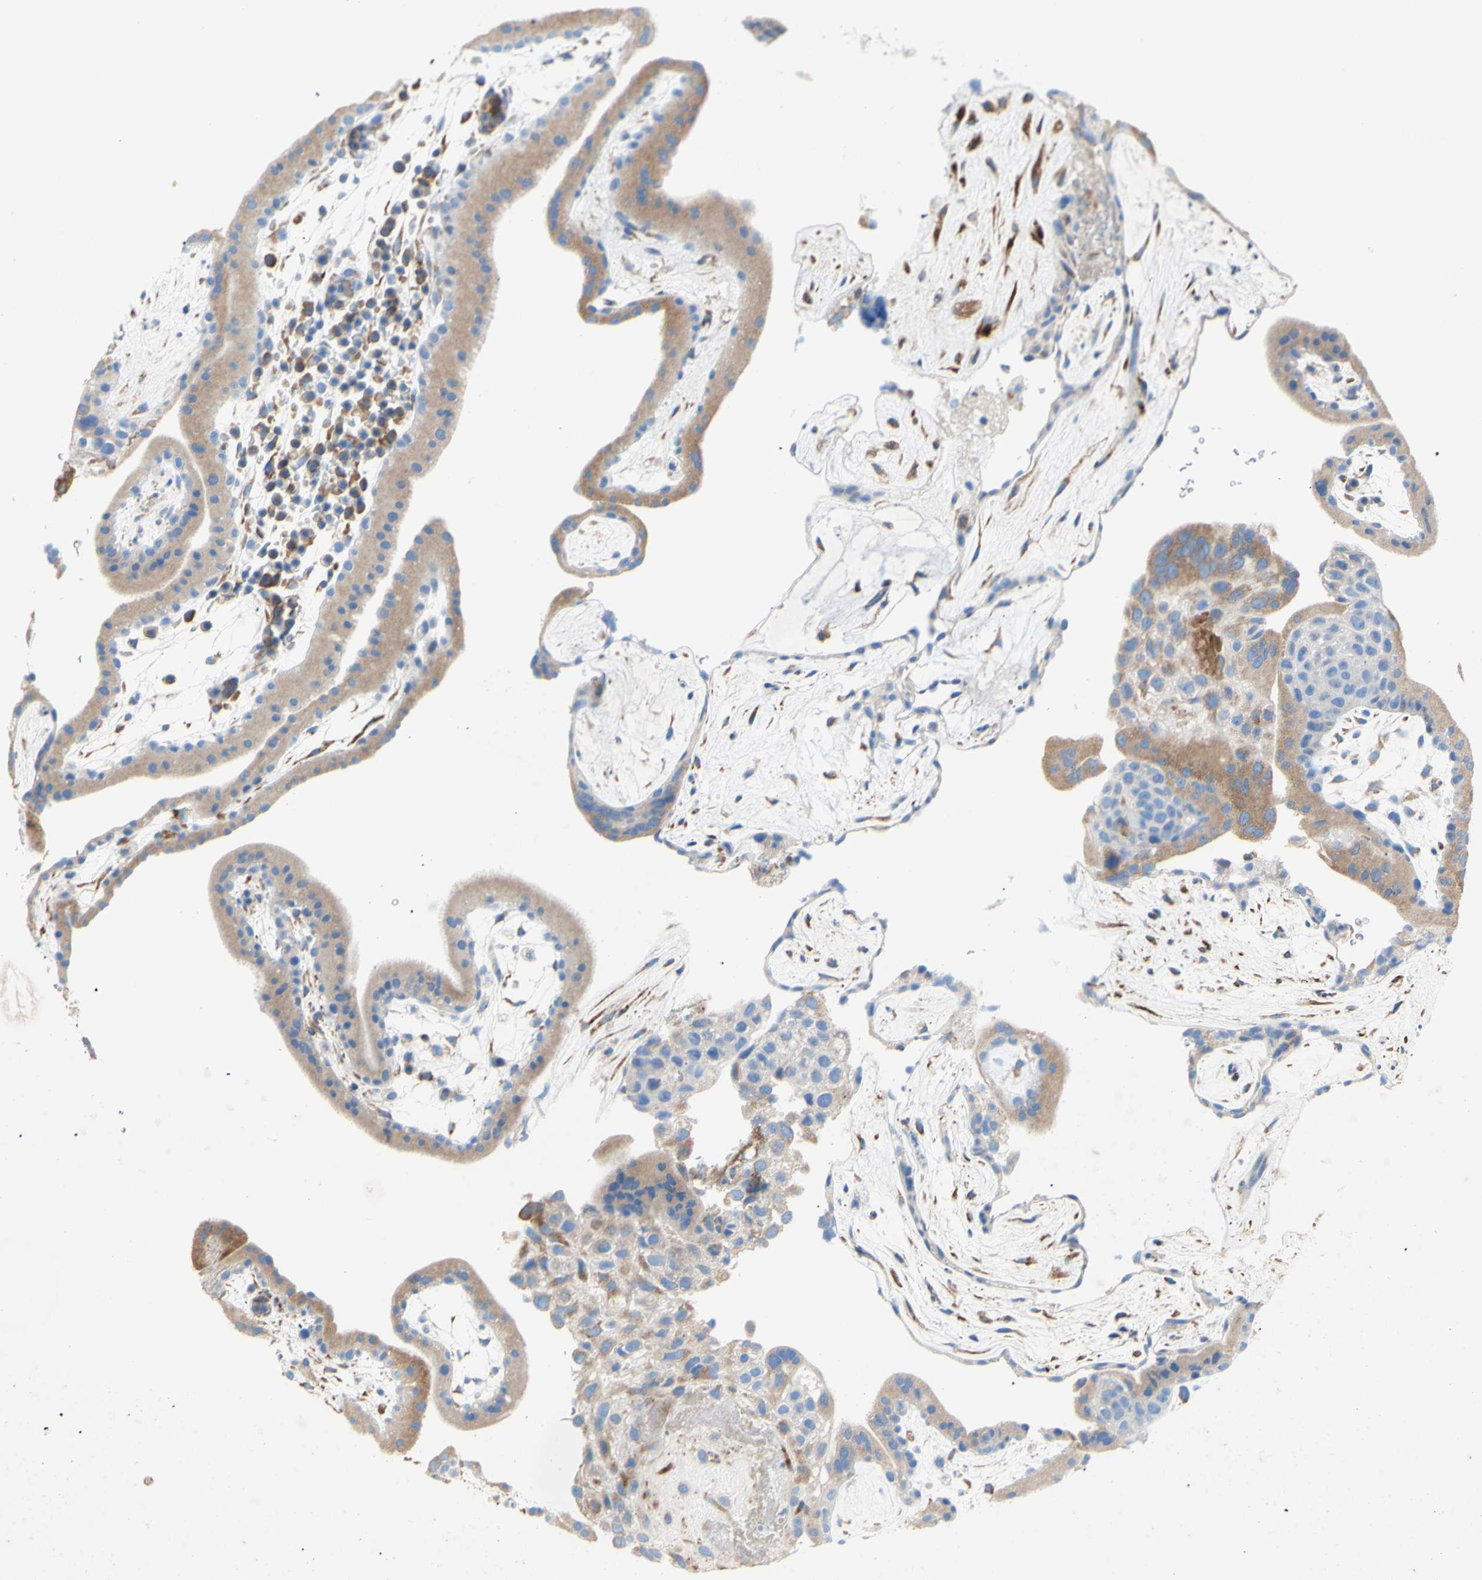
{"staining": {"intensity": "moderate", "quantity": "25%-75%", "location": "cytoplasmic/membranous"}, "tissue": "placenta", "cell_type": "Decidual cells", "image_type": "normal", "snomed": [{"axis": "morphology", "description": "Normal tissue, NOS"}, {"axis": "topography", "description": "Placenta"}], "caption": "About 25%-75% of decidual cells in normal placenta display moderate cytoplasmic/membranous protein positivity as visualized by brown immunohistochemical staining.", "gene": "TMIGD2", "patient": {"sex": "female", "age": 19}}